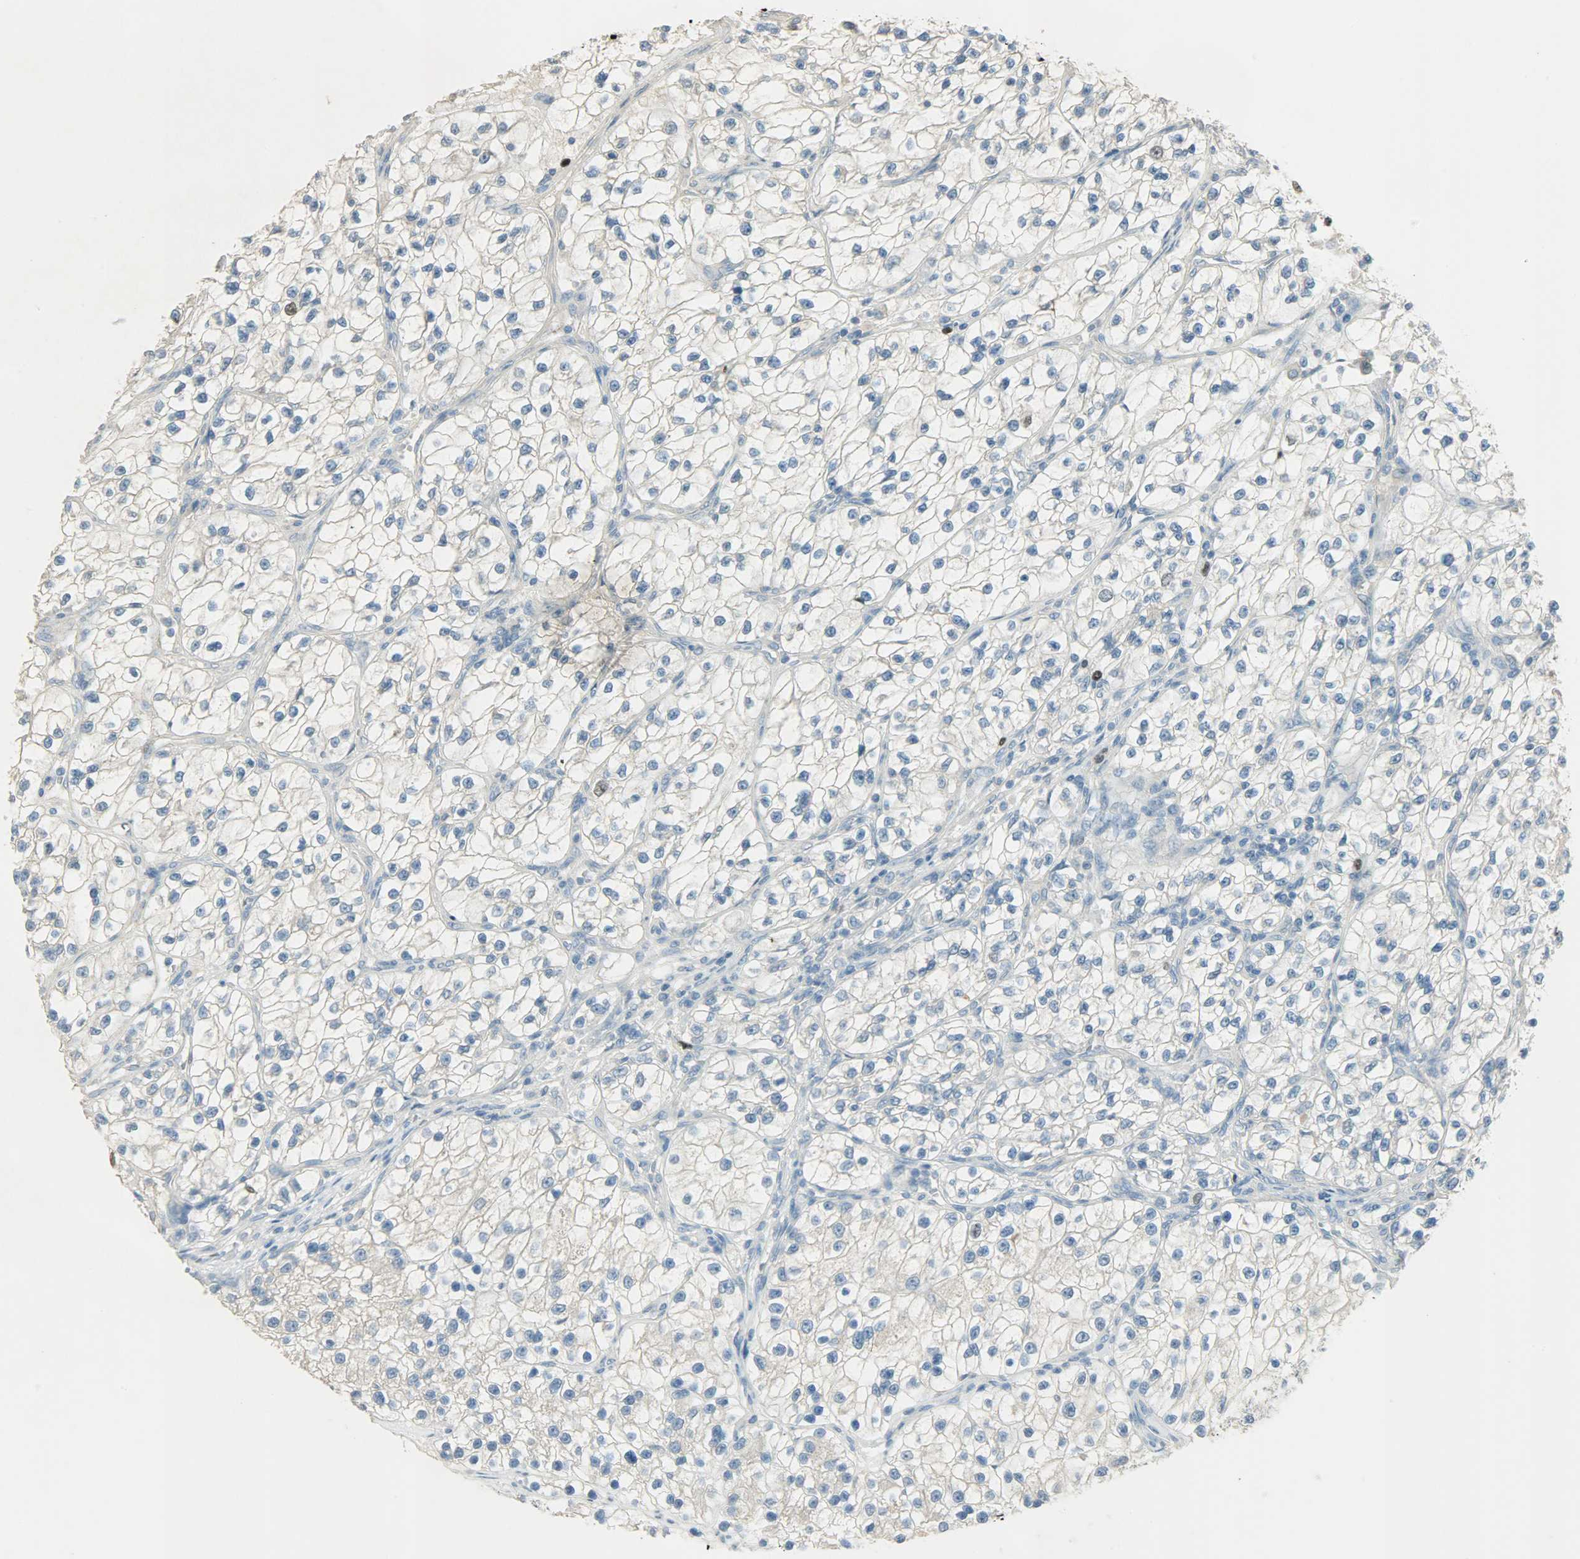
{"staining": {"intensity": "moderate", "quantity": "<25%", "location": "nuclear"}, "tissue": "renal cancer", "cell_type": "Tumor cells", "image_type": "cancer", "snomed": [{"axis": "morphology", "description": "Adenocarcinoma, NOS"}, {"axis": "topography", "description": "Kidney"}], "caption": "Renal cancer (adenocarcinoma) stained with DAB (3,3'-diaminobenzidine) immunohistochemistry reveals low levels of moderate nuclear expression in about <25% of tumor cells.", "gene": "TPX2", "patient": {"sex": "female", "age": 57}}